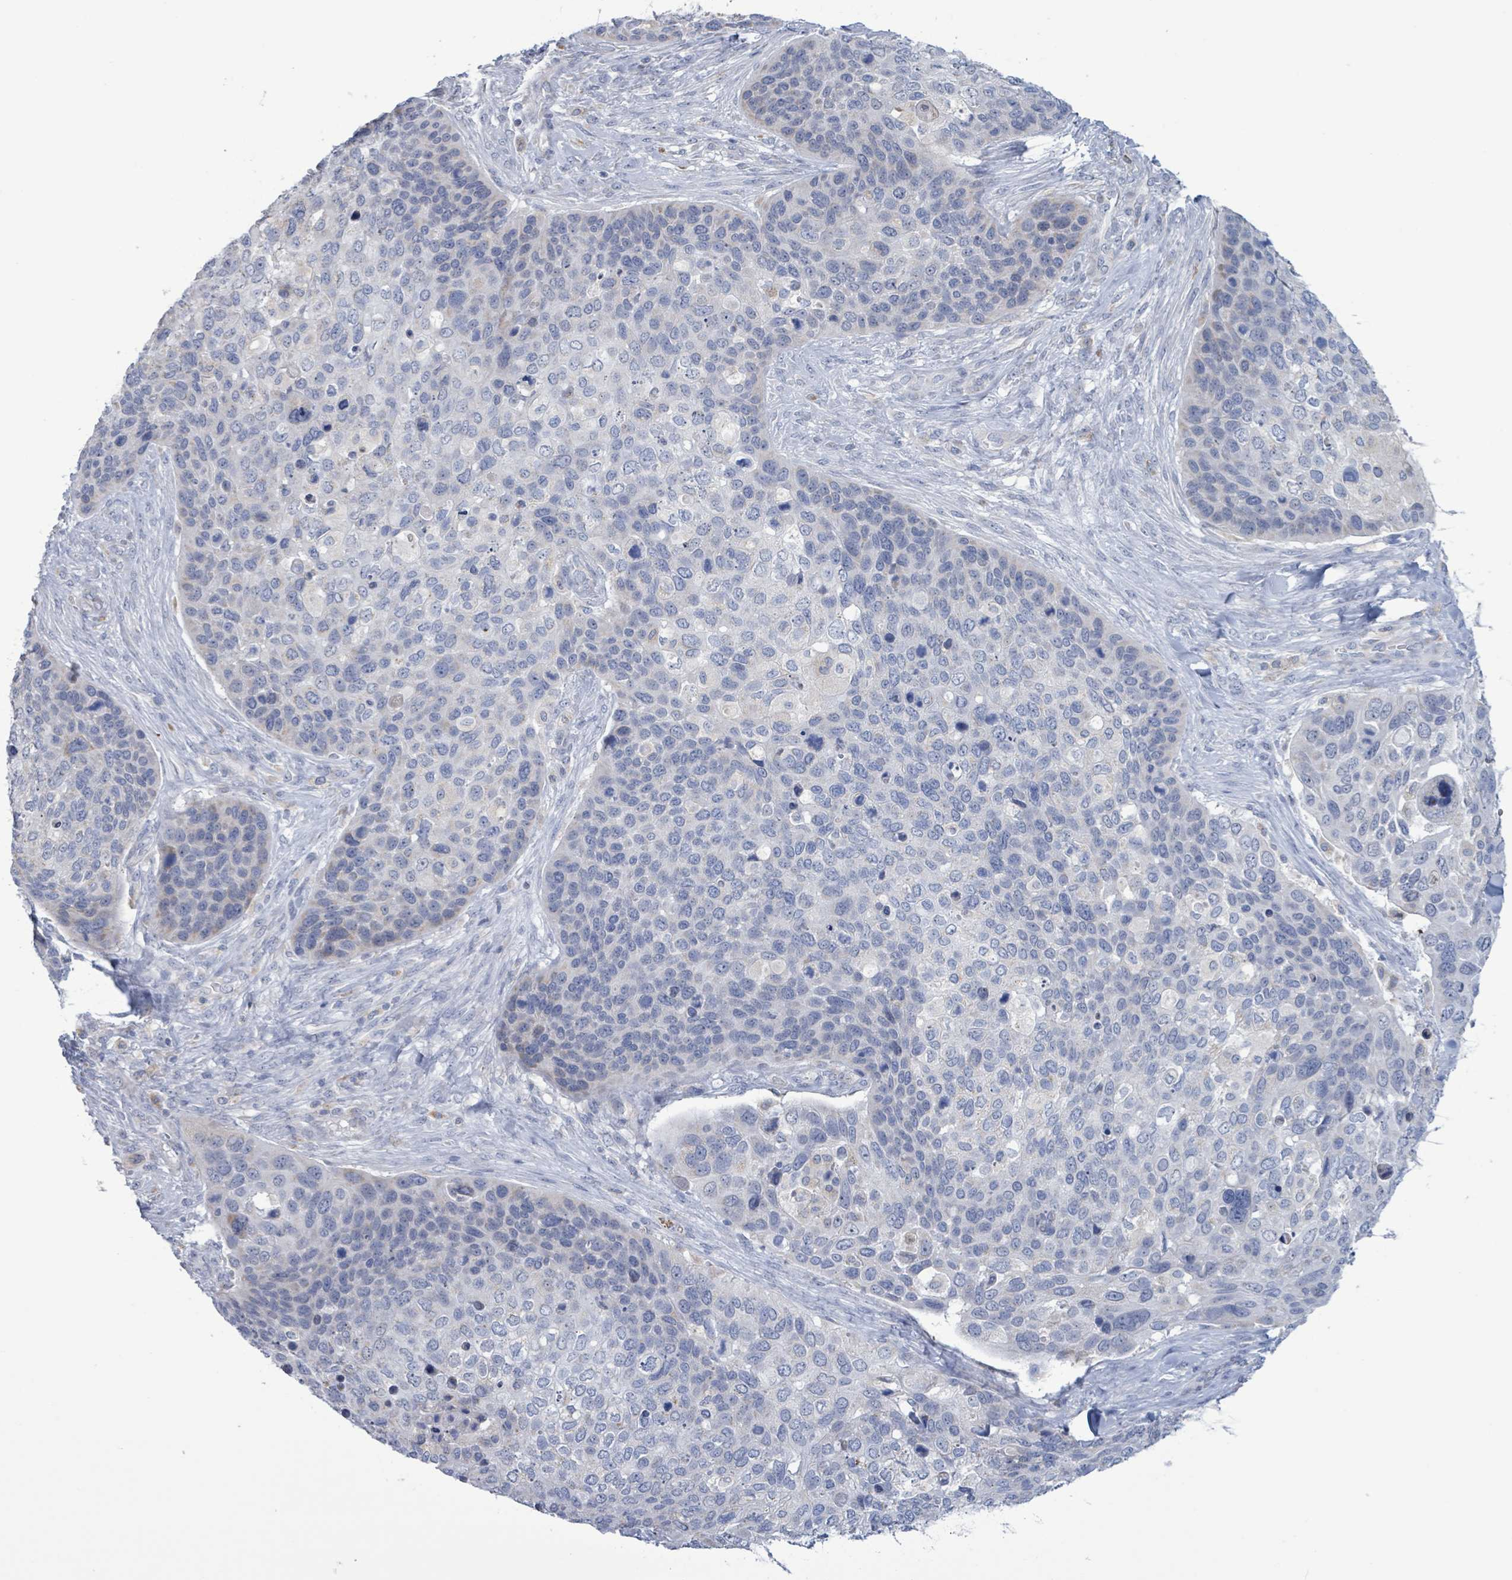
{"staining": {"intensity": "negative", "quantity": "none", "location": "none"}, "tissue": "skin cancer", "cell_type": "Tumor cells", "image_type": "cancer", "snomed": [{"axis": "morphology", "description": "Basal cell carcinoma"}, {"axis": "topography", "description": "Skin"}], "caption": "High magnification brightfield microscopy of skin basal cell carcinoma stained with DAB (brown) and counterstained with hematoxylin (blue): tumor cells show no significant expression. The staining was performed using DAB to visualize the protein expression in brown, while the nuclei were stained in blue with hematoxylin (Magnification: 20x).", "gene": "AKR1C4", "patient": {"sex": "female", "age": 74}}